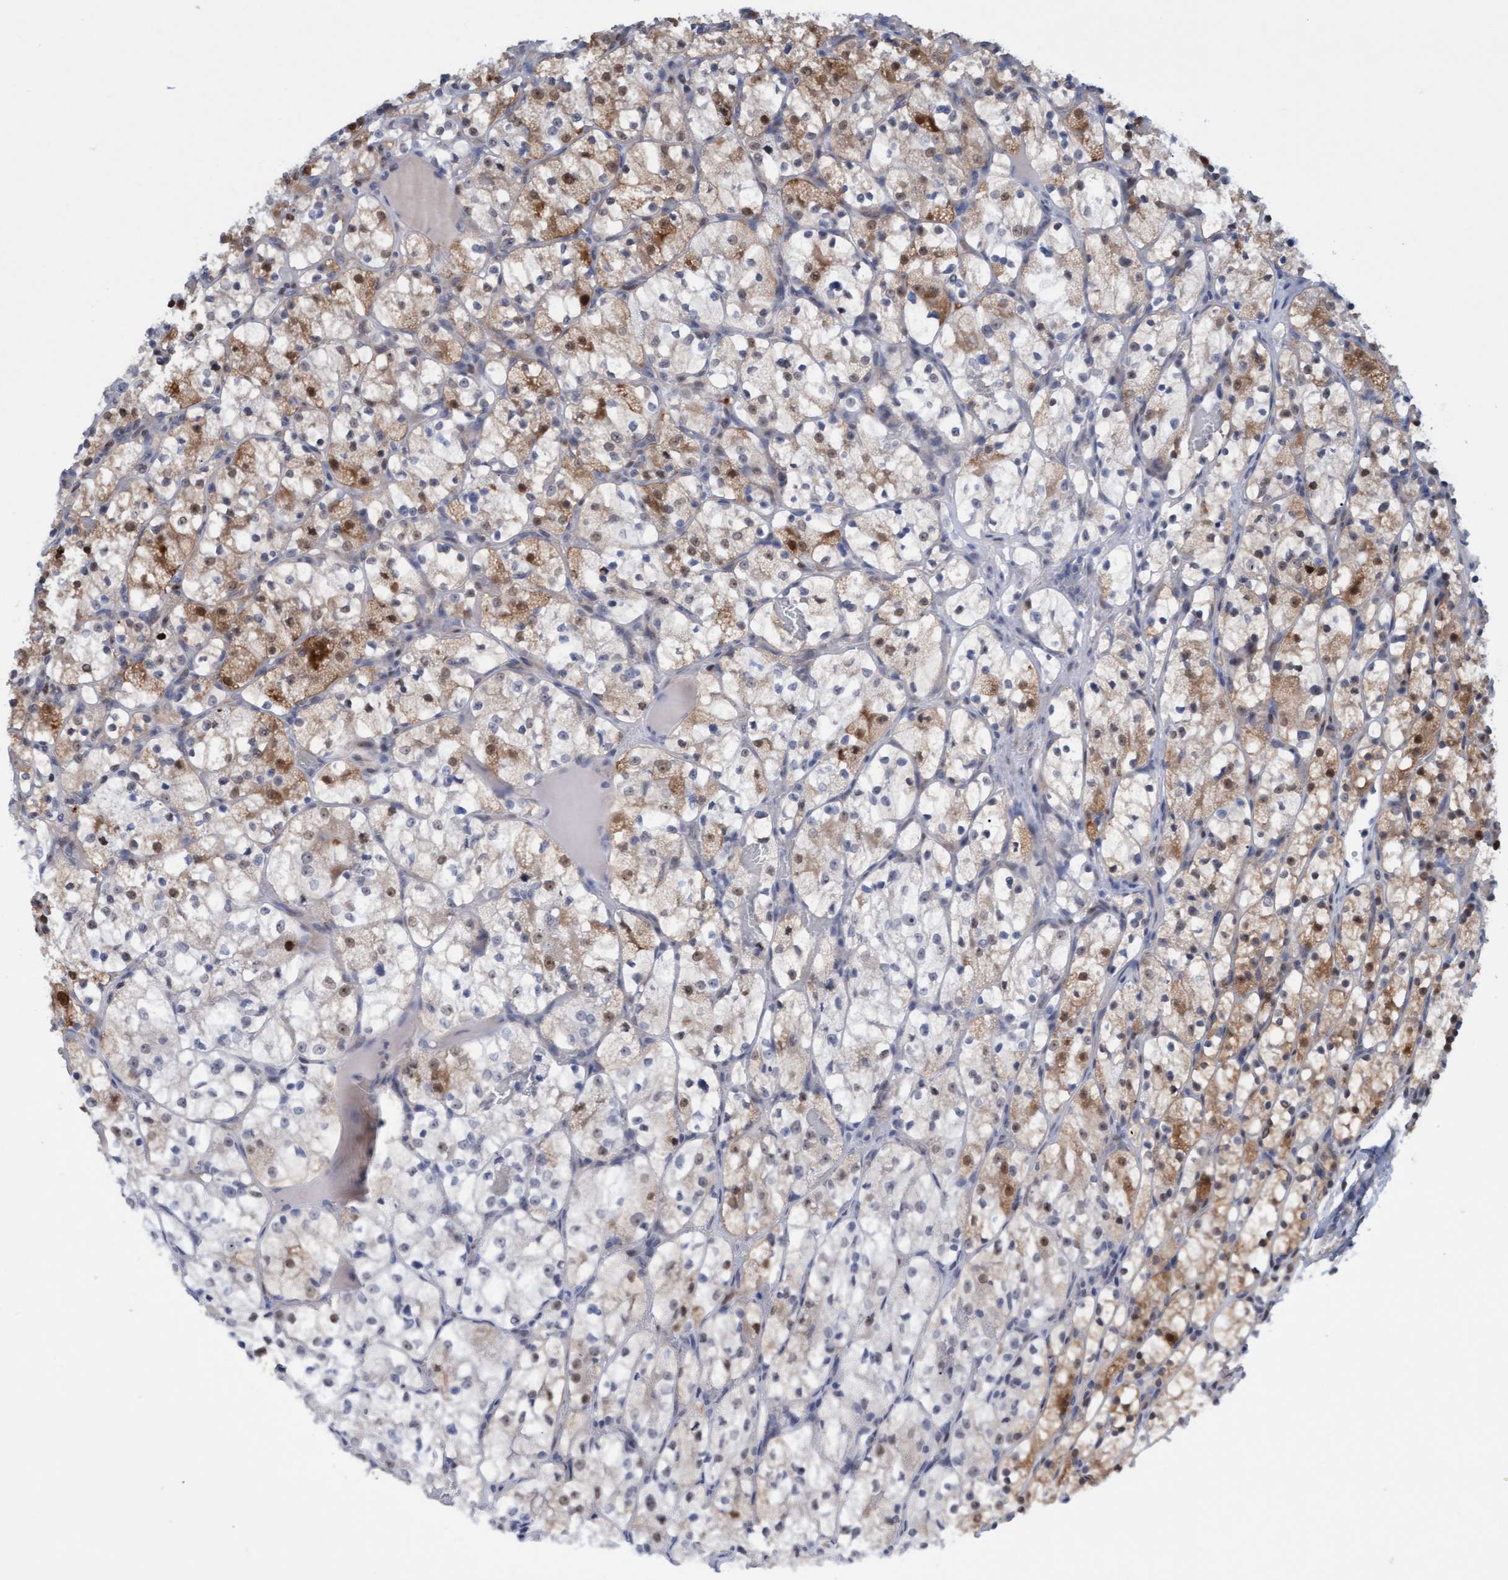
{"staining": {"intensity": "moderate", "quantity": "<25%", "location": "cytoplasmic/membranous,nuclear"}, "tissue": "renal cancer", "cell_type": "Tumor cells", "image_type": "cancer", "snomed": [{"axis": "morphology", "description": "Adenocarcinoma, NOS"}, {"axis": "topography", "description": "Kidney"}], "caption": "High-magnification brightfield microscopy of renal cancer (adenocarcinoma) stained with DAB (brown) and counterstained with hematoxylin (blue). tumor cells exhibit moderate cytoplasmic/membranous and nuclear staining is present in about<25% of cells. The protein is shown in brown color, while the nuclei are stained blue.", "gene": "PINX1", "patient": {"sex": "female", "age": 69}}